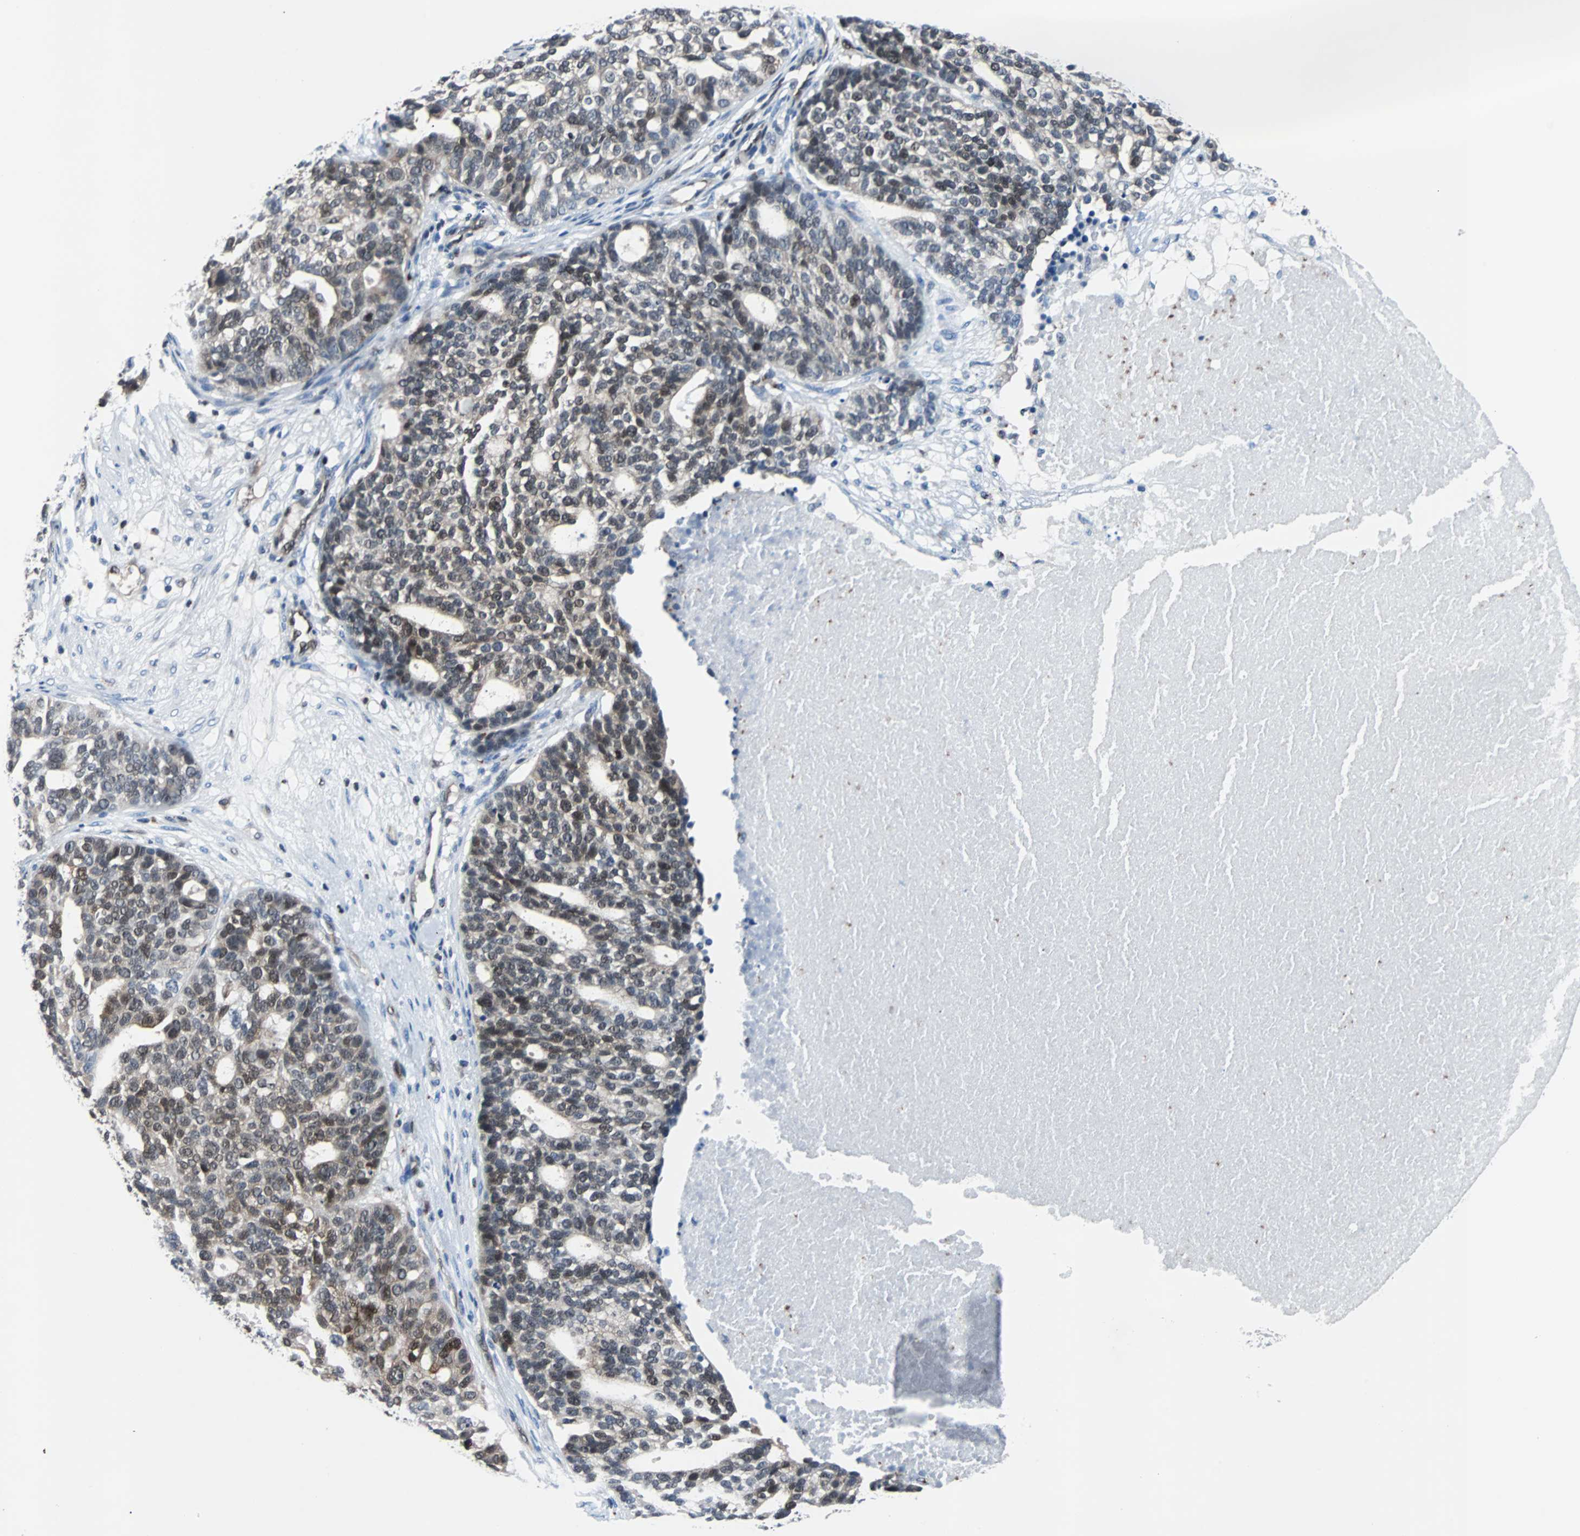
{"staining": {"intensity": "moderate", "quantity": "<25%", "location": "cytoplasmic/membranous,nuclear"}, "tissue": "ovarian cancer", "cell_type": "Tumor cells", "image_type": "cancer", "snomed": [{"axis": "morphology", "description": "Cystadenocarcinoma, serous, NOS"}, {"axis": "topography", "description": "Ovary"}], "caption": "Human serous cystadenocarcinoma (ovarian) stained with a brown dye shows moderate cytoplasmic/membranous and nuclear positive staining in approximately <25% of tumor cells.", "gene": "MAP2K6", "patient": {"sex": "female", "age": 59}}